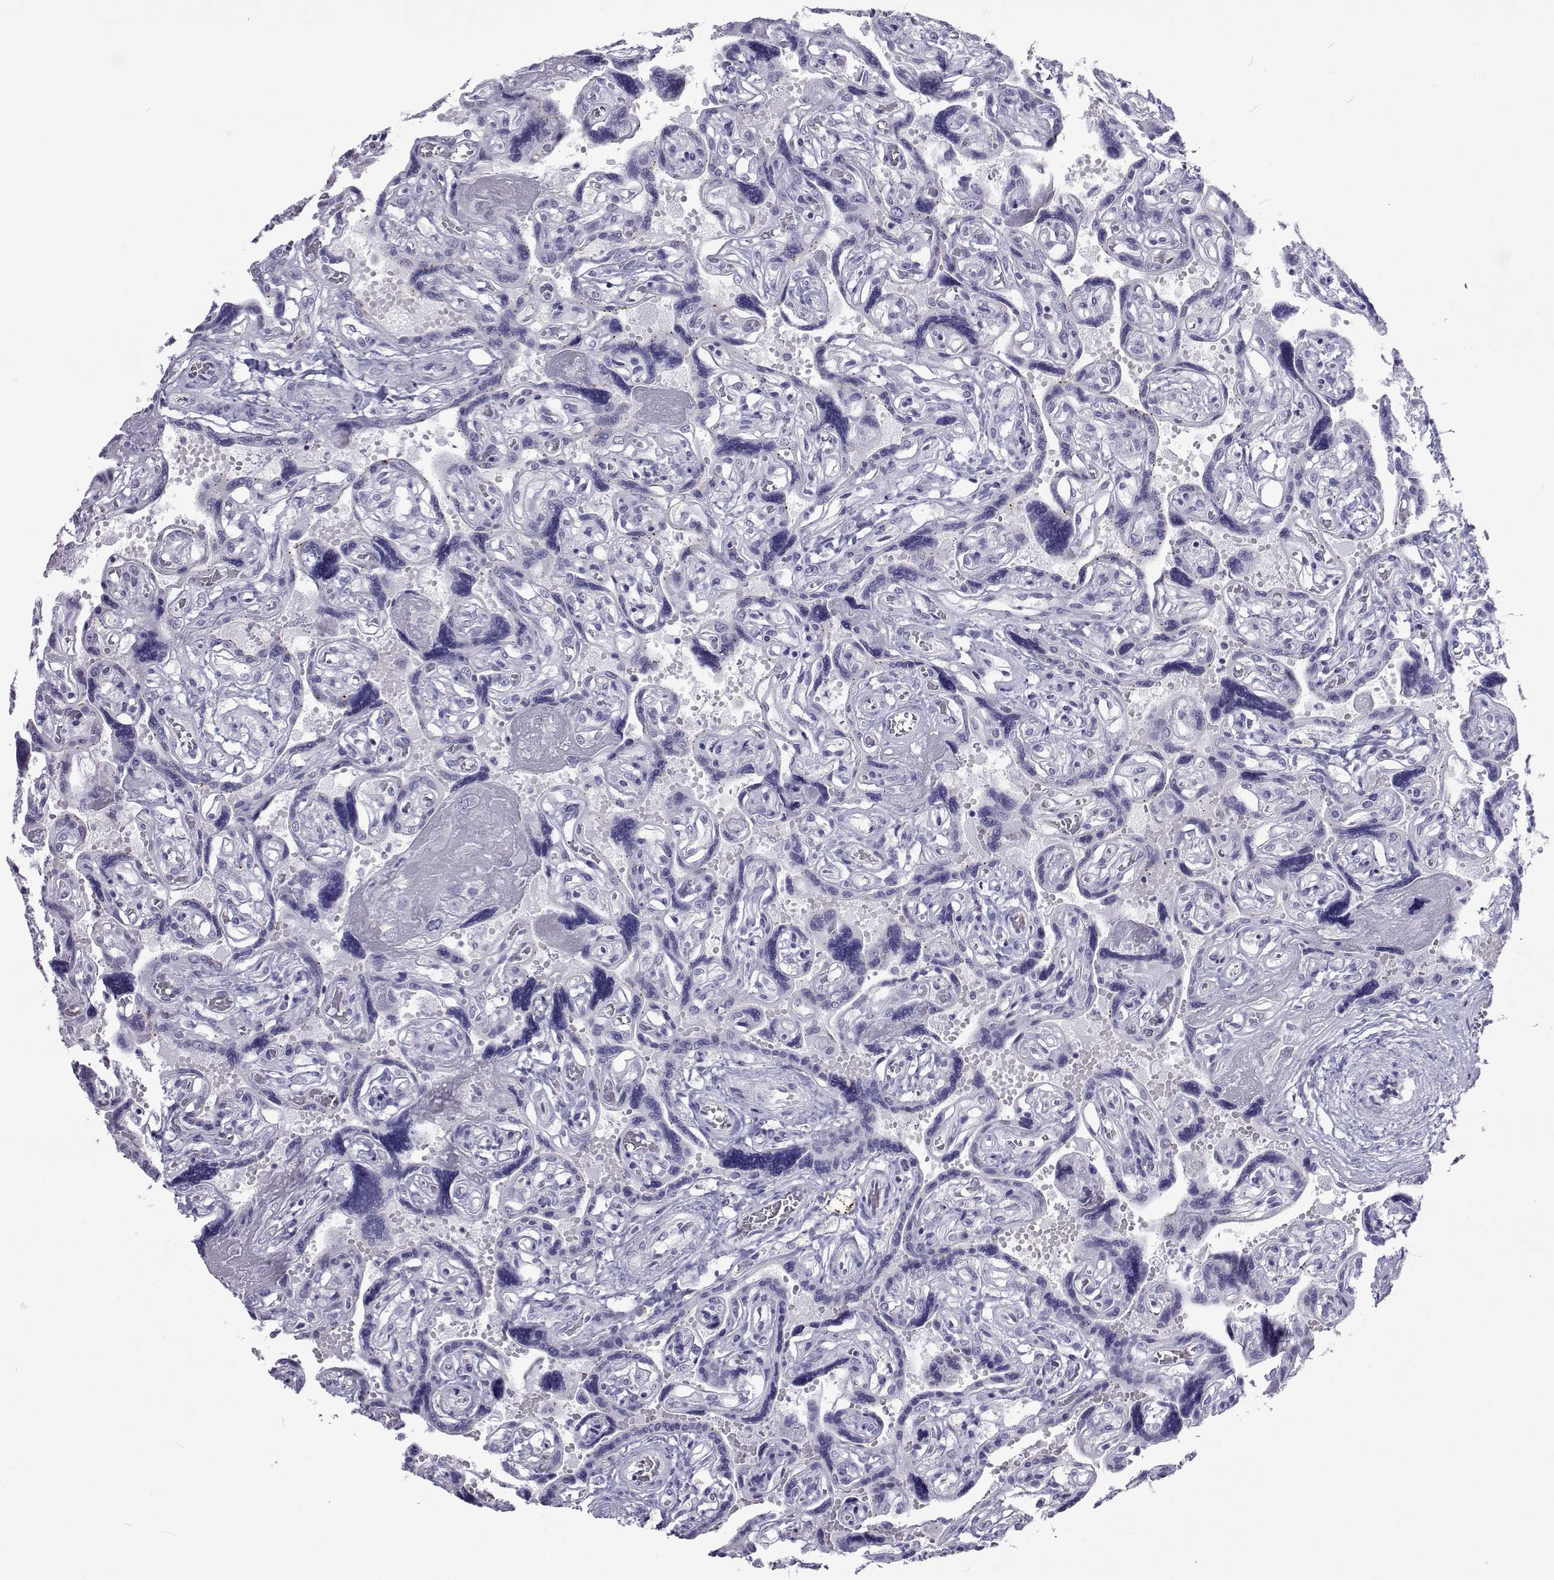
{"staining": {"intensity": "negative", "quantity": "none", "location": "none"}, "tissue": "placenta", "cell_type": "Decidual cells", "image_type": "normal", "snomed": [{"axis": "morphology", "description": "Normal tissue, NOS"}, {"axis": "topography", "description": "Placenta"}], "caption": "Immunohistochemistry micrograph of normal placenta: human placenta stained with DAB displays no significant protein staining in decidual cells. The staining is performed using DAB brown chromogen with nuclei counter-stained in using hematoxylin.", "gene": "GALM", "patient": {"sex": "female", "age": 32}}